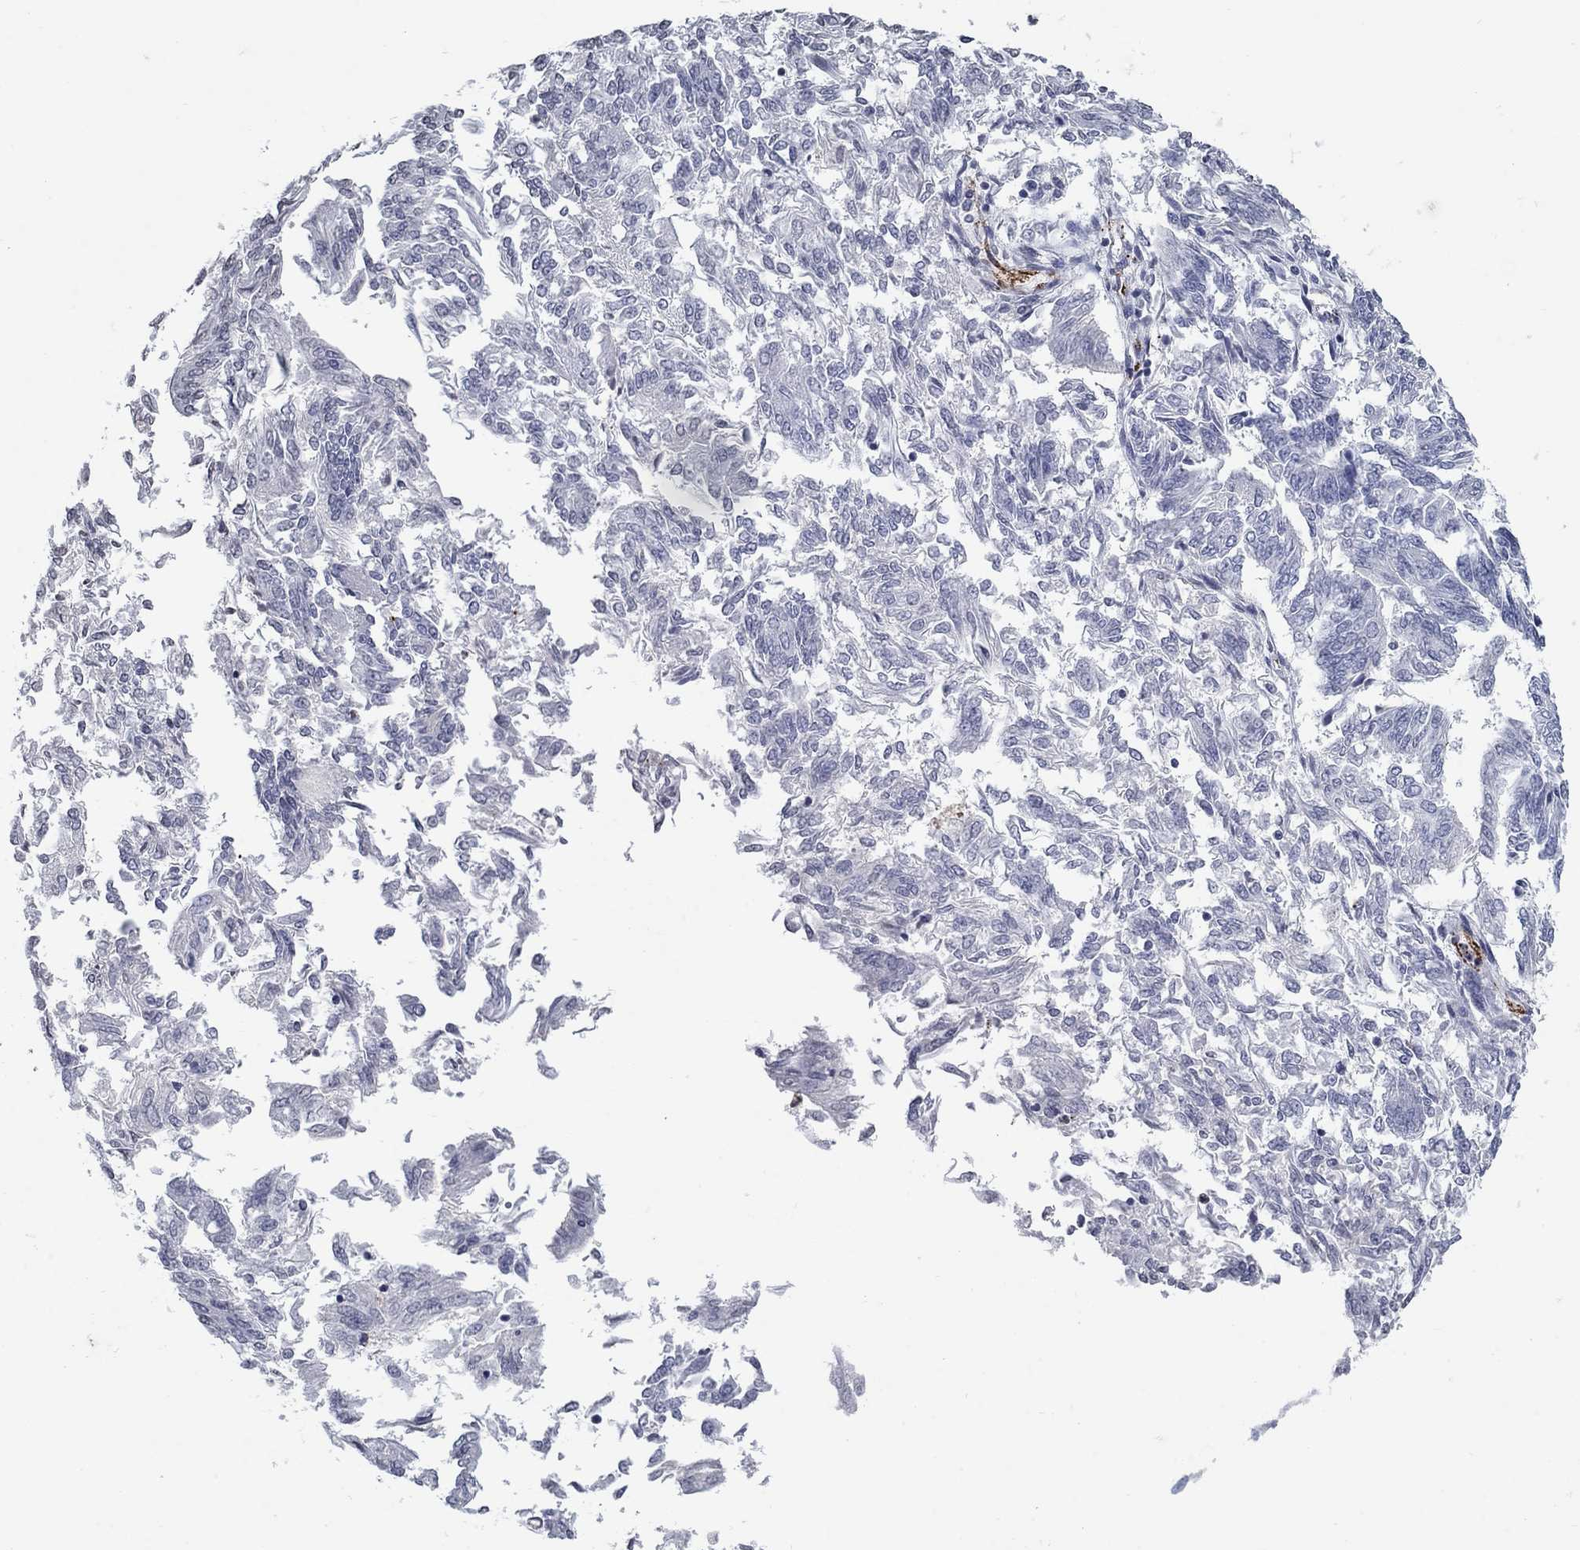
{"staining": {"intensity": "negative", "quantity": "none", "location": "none"}, "tissue": "endometrial cancer", "cell_type": "Tumor cells", "image_type": "cancer", "snomed": [{"axis": "morphology", "description": "Adenocarcinoma, NOS"}, {"axis": "topography", "description": "Endometrium"}], "caption": "Immunohistochemical staining of adenocarcinoma (endometrial) shows no significant positivity in tumor cells.", "gene": "TINAG", "patient": {"sex": "female", "age": 58}}